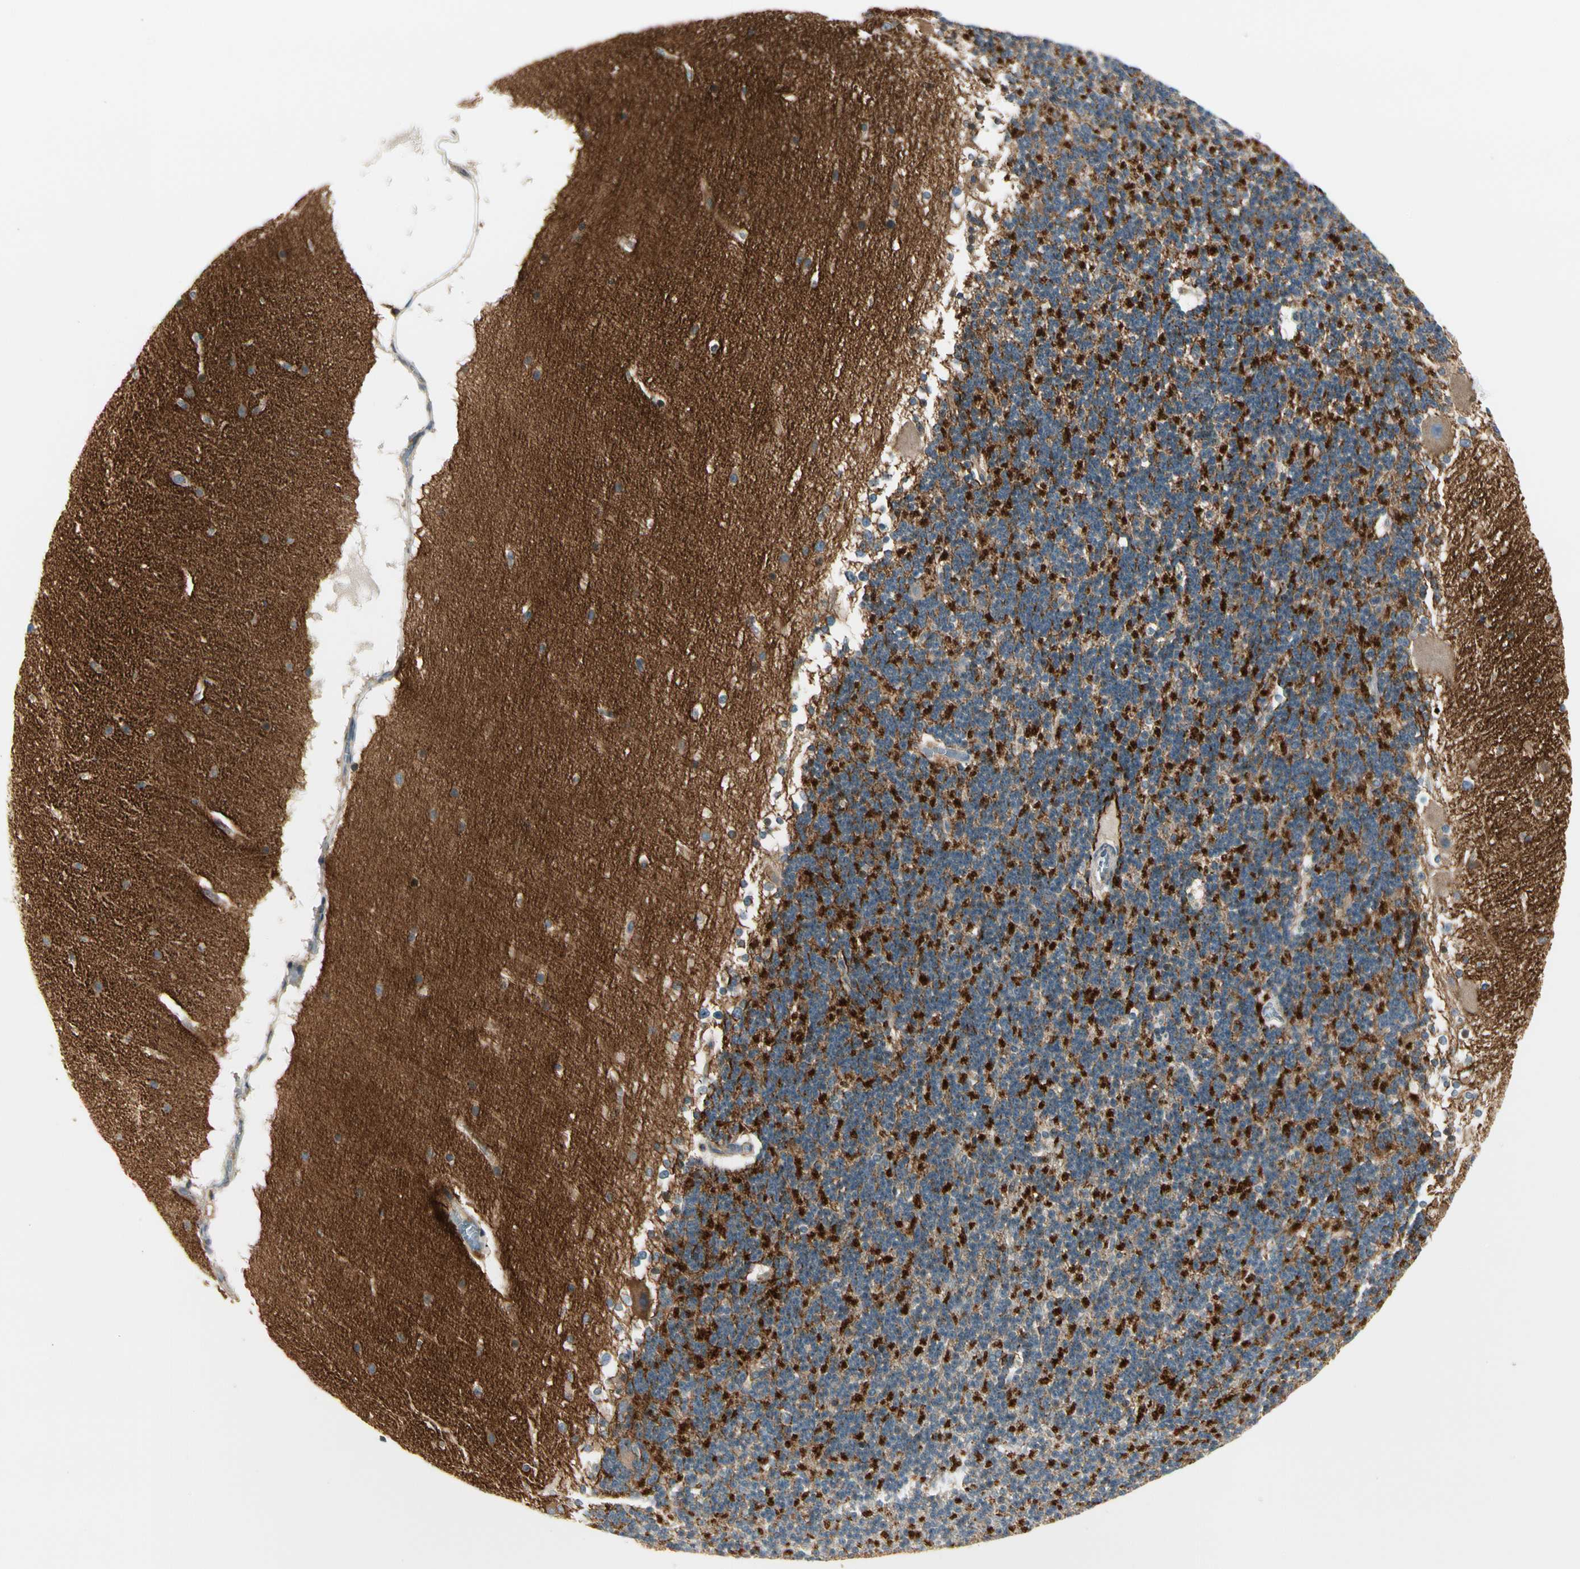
{"staining": {"intensity": "weak", "quantity": "25%-75%", "location": "cytoplasmic/membranous"}, "tissue": "cerebellum", "cell_type": "Cells in granular layer", "image_type": "normal", "snomed": [{"axis": "morphology", "description": "Normal tissue, NOS"}, {"axis": "topography", "description": "Cerebellum"}], "caption": "A brown stain shows weak cytoplasmic/membranous expression of a protein in cells in granular layer of benign human cerebellum. The protein of interest is stained brown, and the nuclei are stained in blue (DAB (3,3'-diaminobenzidine) IHC with brightfield microscopy, high magnification).", "gene": "MANSC1", "patient": {"sex": "female", "age": 19}}